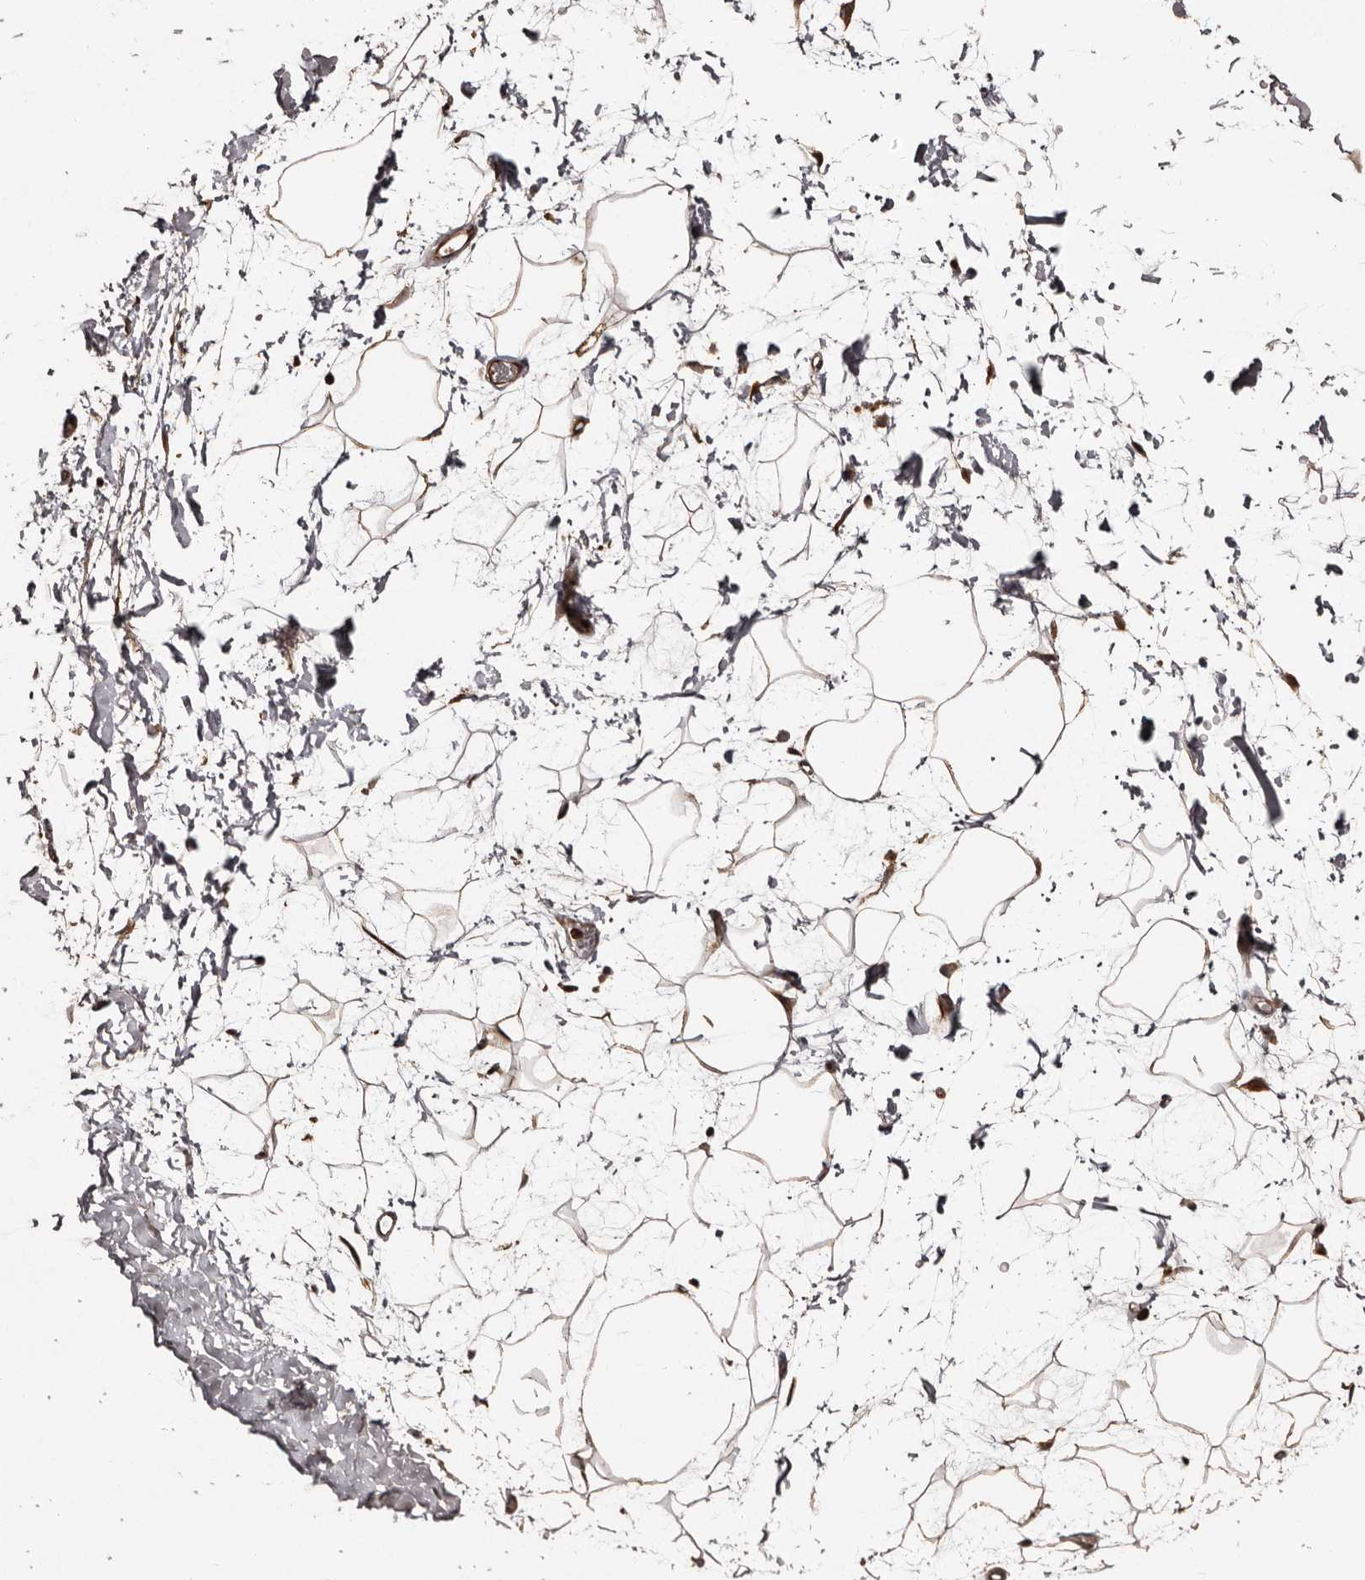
{"staining": {"intensity": "moderate", "quantity": ">75%", "location": "cytoplasmic/membranous,nuclear"}, "tissue": "adipose tissue", "cell_type": "Adipocytes", "image_type": "normal", "snomed": [{"axis": "morphology", "description": "Normal tissue, NOS"}, {"axis": "topography", "description": "Soft tissue"}], "caption": "Normal adipose tissue displays moderate cytoplasmic/membranous,nuclear positivity in approximately >75% of adipocytes.", "gene": "SERTAD4", "patient": {"sex": "male", "age": 72}}